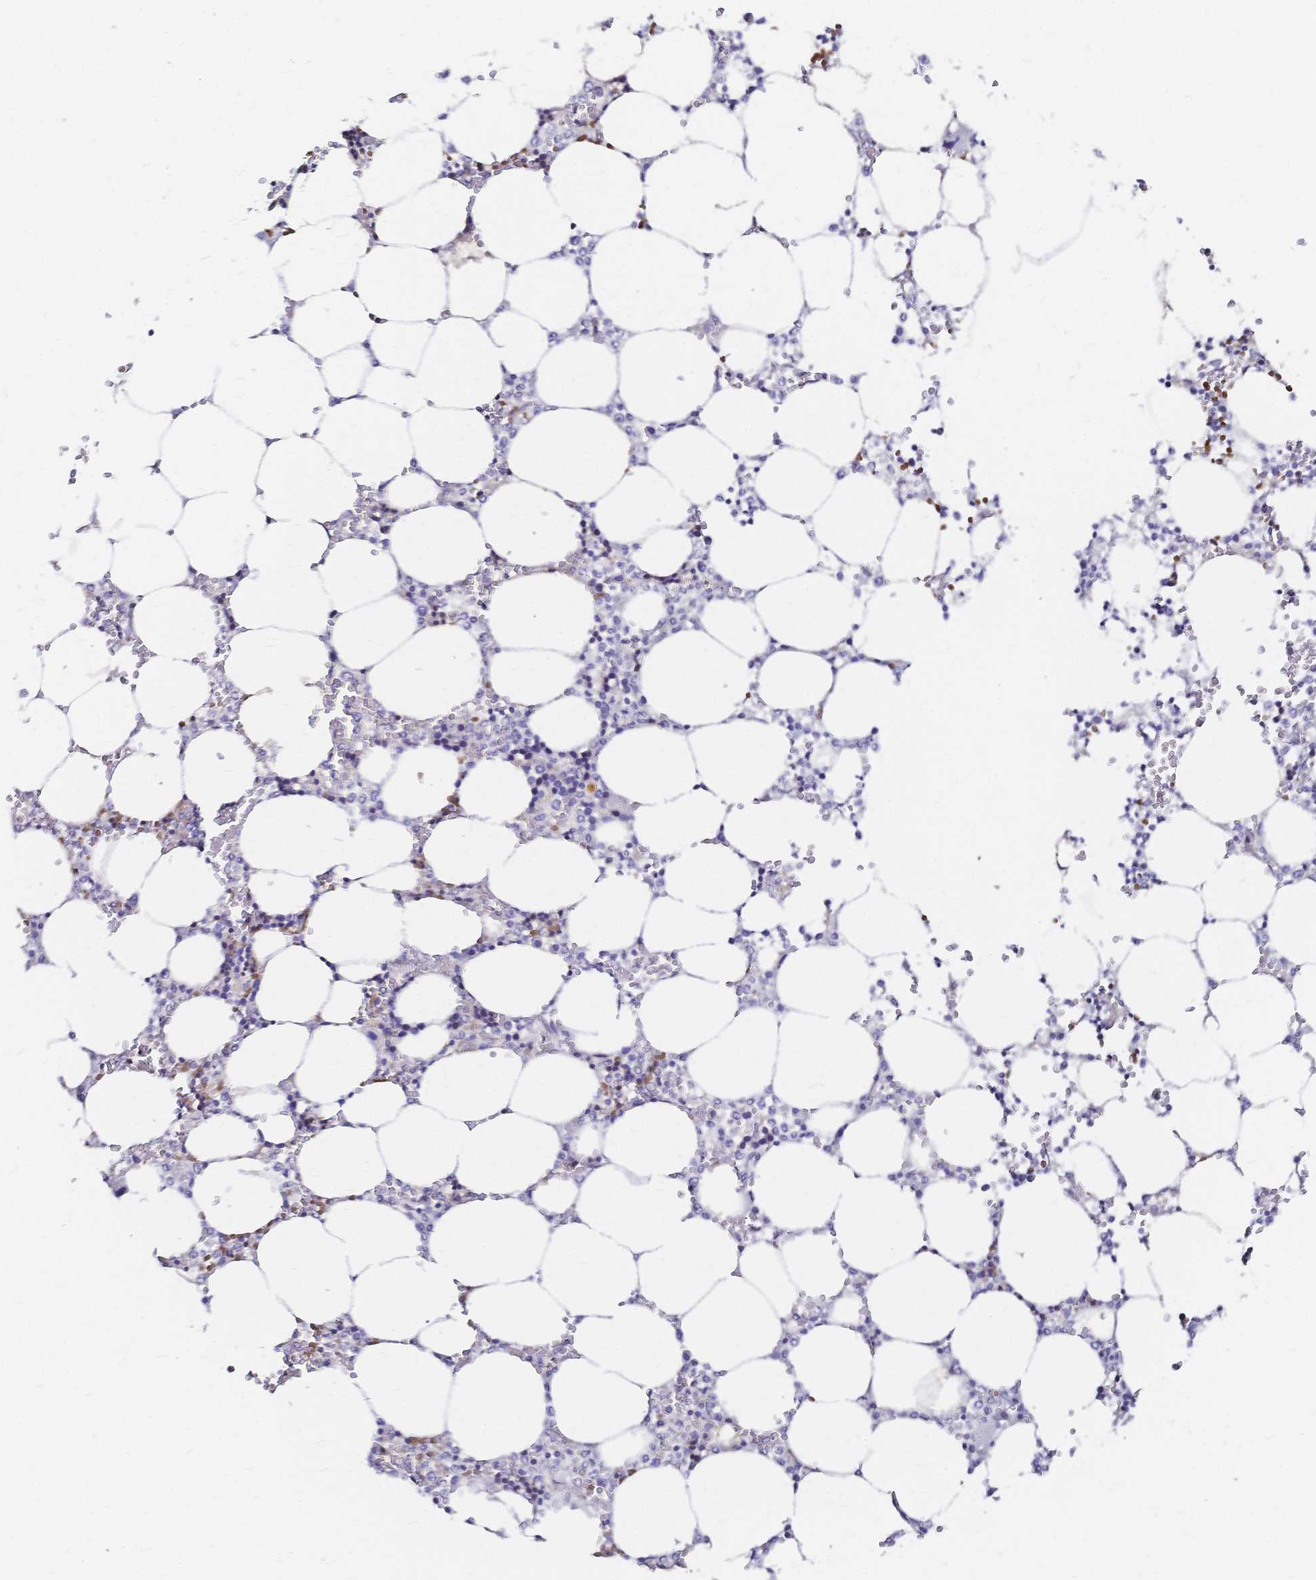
{"staining": {"intensity": "negative", "quantity": "none", "location": "none"}, "tissue": "bone marrow", "cell_type": "Hematopoietic cells", "image_type": "normal", "snomed": [{"axis": "morphology", "description": "Normal tissue, NOS"}, {"axis": "topography", "description": "Bone marrow"}], "caption": "High magnification brightfield microscopy of unremarkable bone marrow stained with DAB (3,3'-diaminobenzidine) (brown) and counterstained with hematoxylin (blue): hematopoietic cells show no significant staining.", "gene": "SLC5A1", "patient": {"sex": "male", "age": 64}}